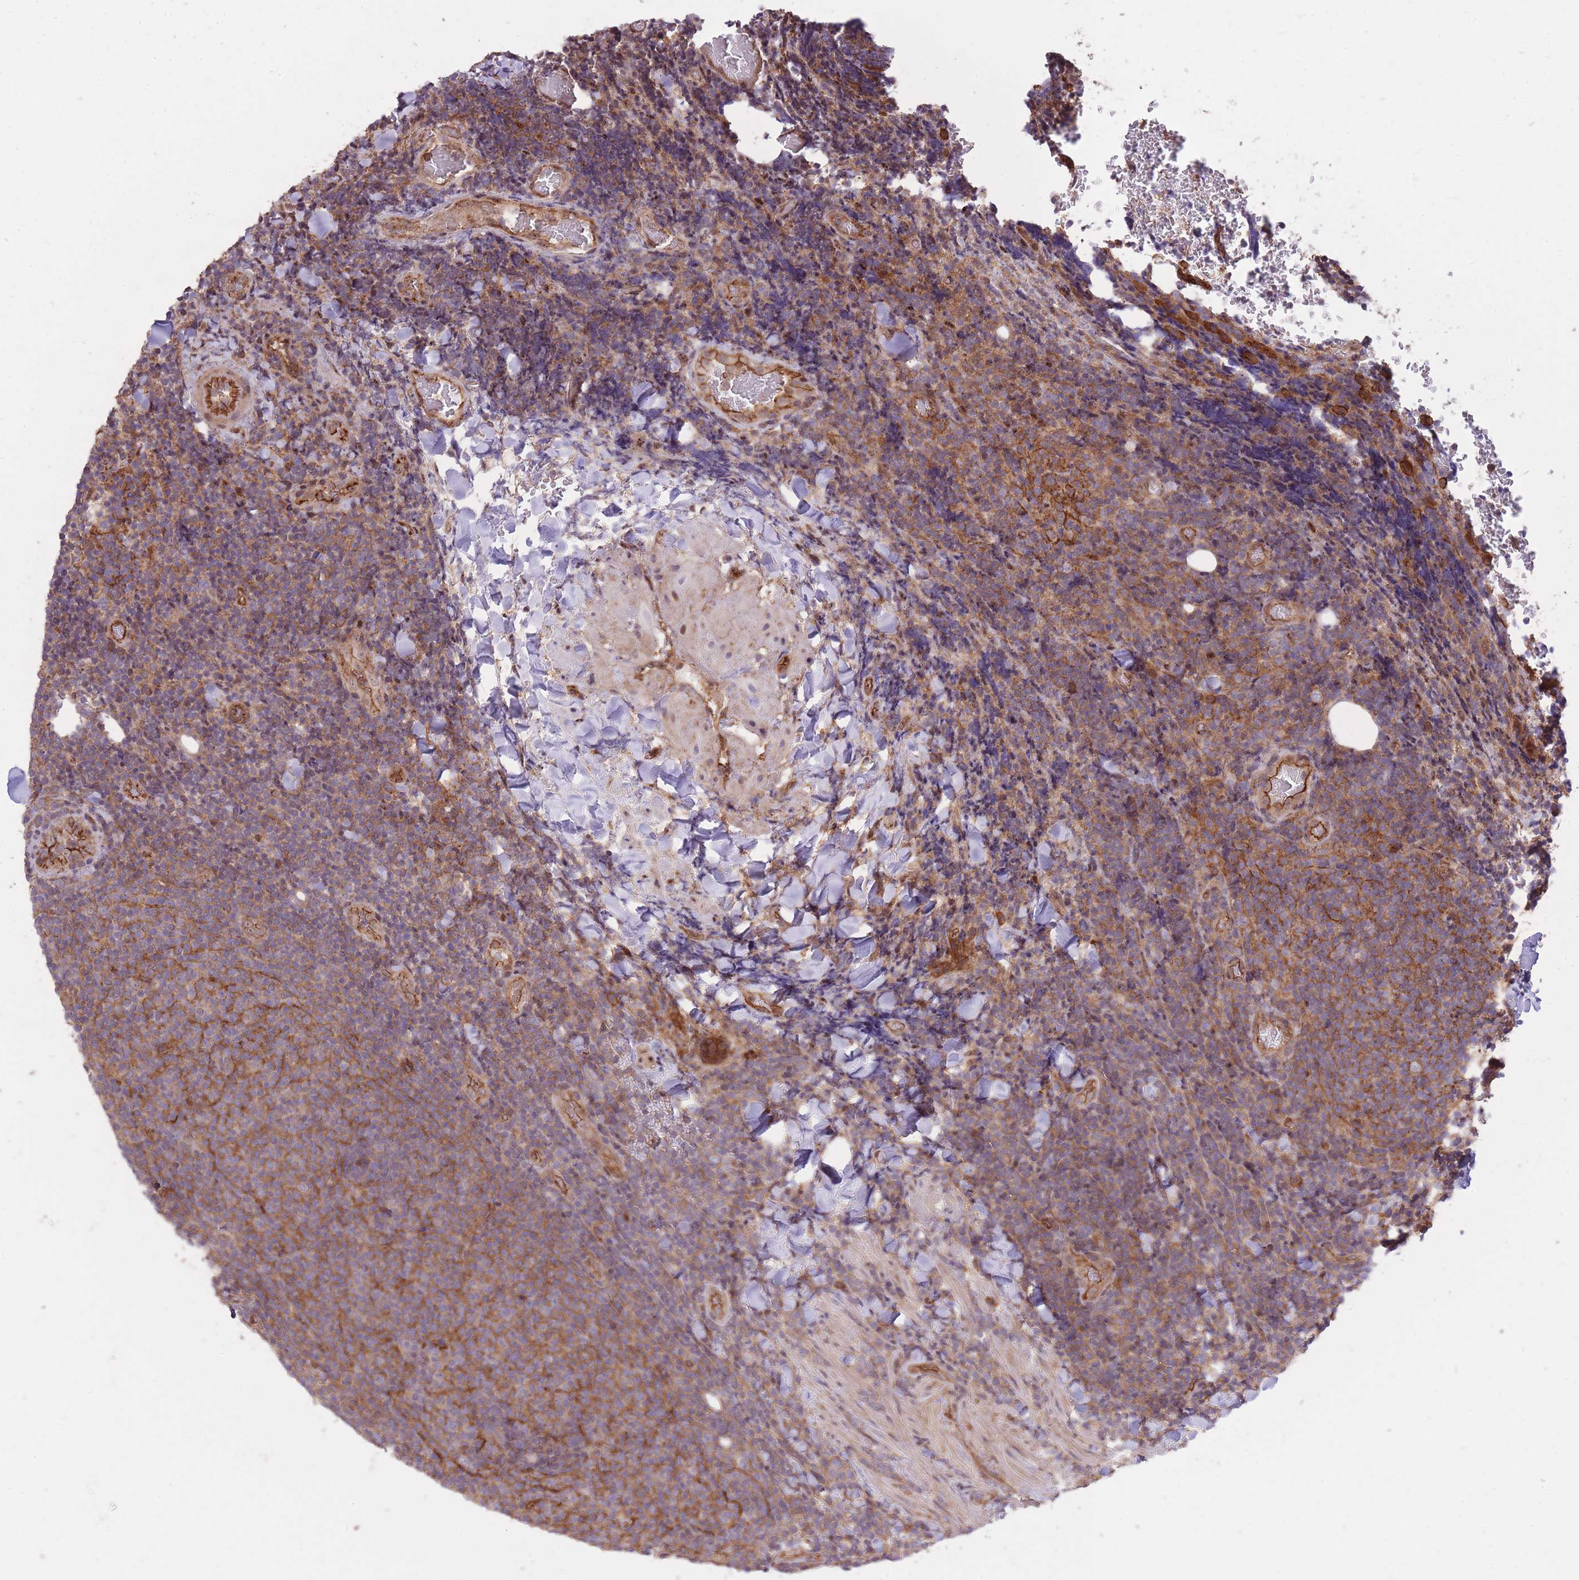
{"staining": {"intensity": "moderate", "quantity": "25%-75%", "location": "cytoplasmic/membranous"}, "tissue": "lymphoma", "cell_type": "Tumor cells", "image_type": "cancer", "snomed": [{"axis": "morphology", "description": "Malignant lymphoma, non-Hodgkin's type, Low grade"}, {"axis": "topography", "description": "Lymph node"}], "caption": "The micrograph reveals a brown stain indicating the presence of a protein in the cytoplasmic/membranous of tumor cells in malignant lymphoma, non-Hodgkin's type (low-grade).", "gene": "PLD1", "patient": {"sex": "male", "age": 66}}